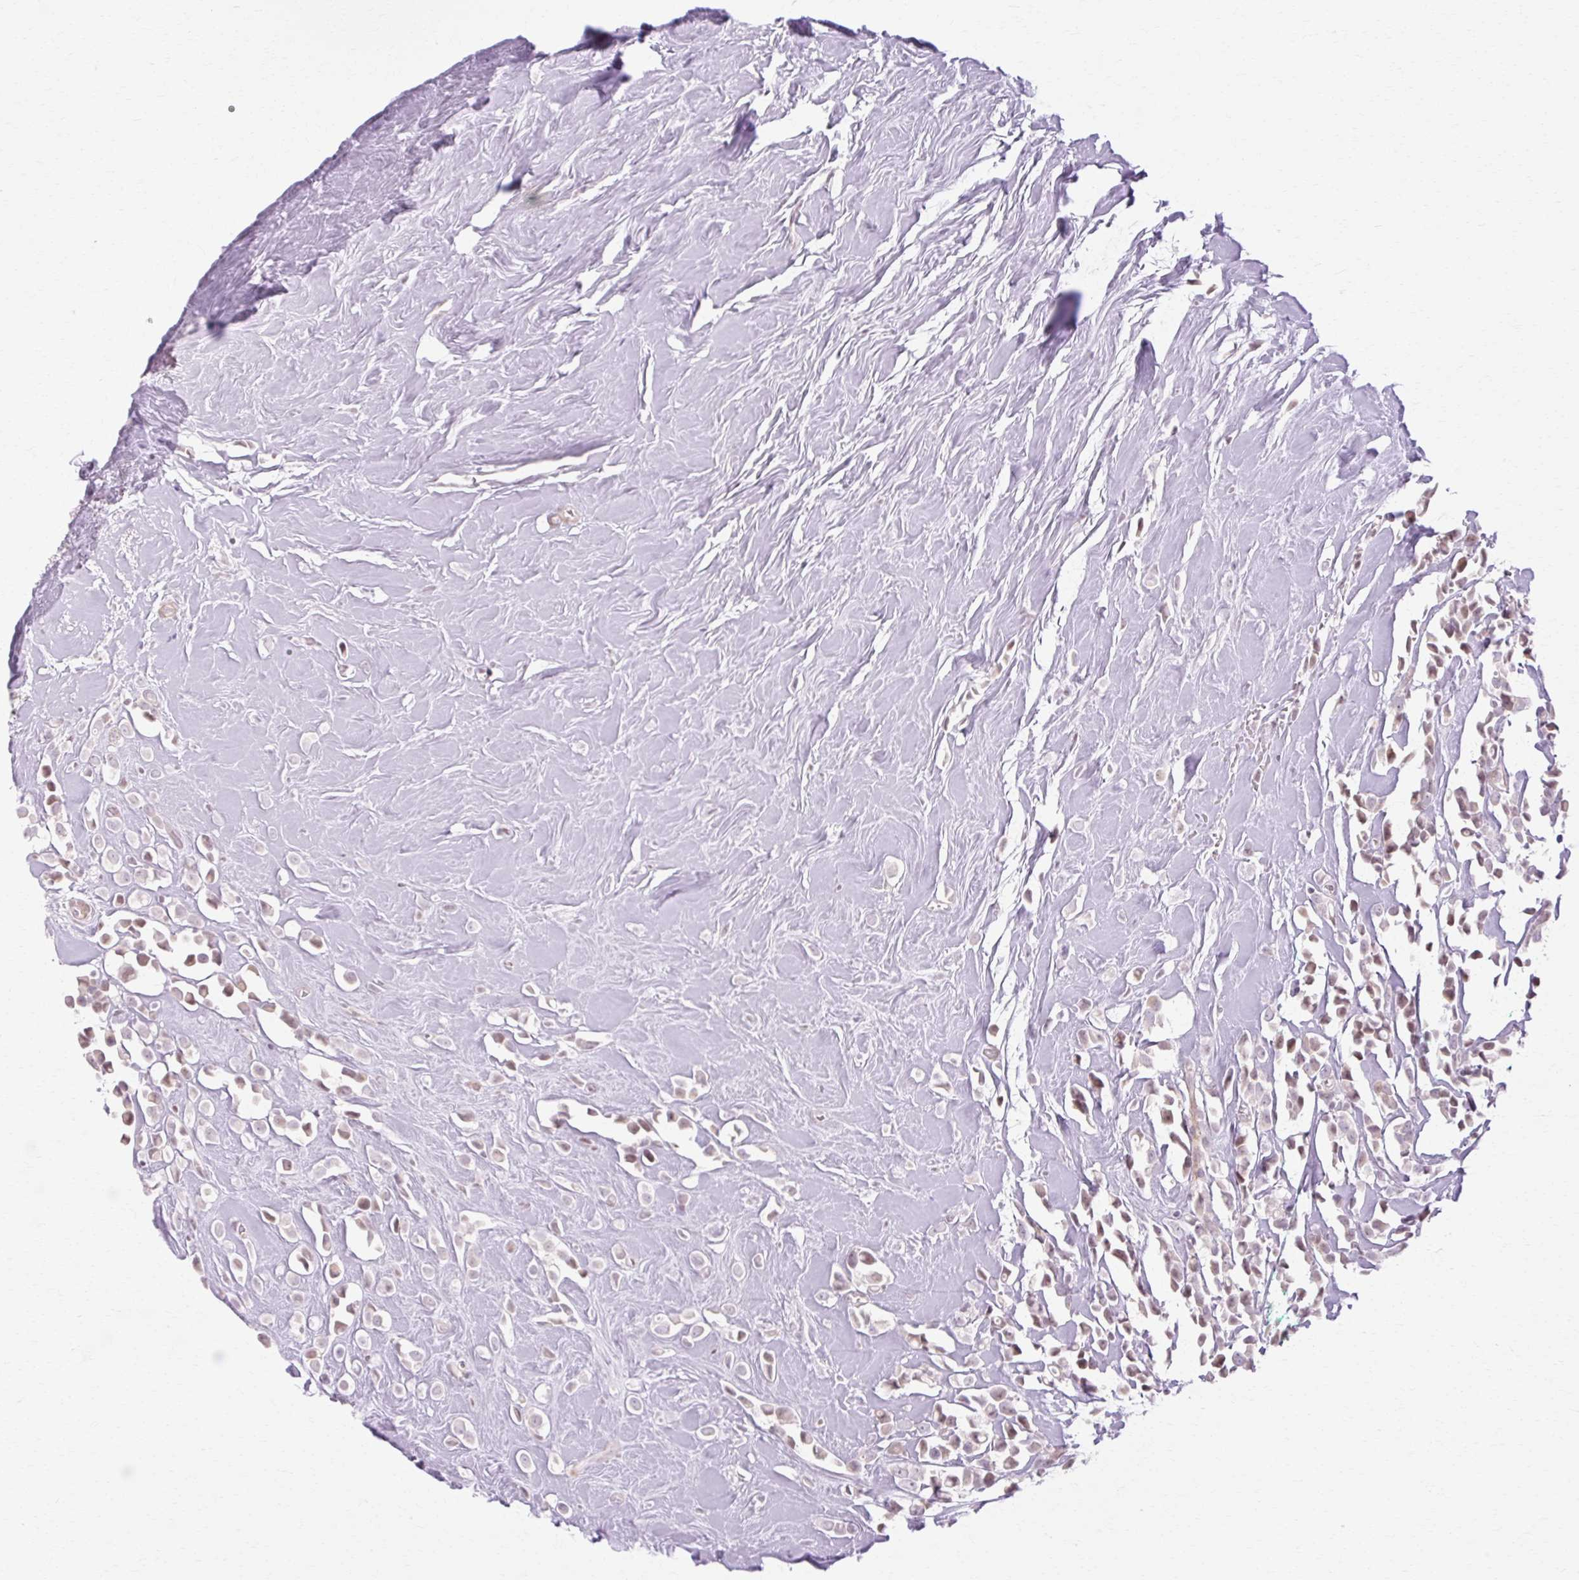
{"staining": {"intensity": "weak", "quantity": ">75%", "location": "nuclear"}, "tissue": "breast cancer", "cell_type": "Tumor cells", "image_type": "cancer", "snomed": [{"axis": "morphology", "description": "Duct carcinoma"}, {"axis": "topography", "description": "Breast"}], "caption": "Invasive ductal carcinoma (breast) stained for a protein demonstrates weak nuclear positivity in tumor cells. (IHC, brightfield microscopy, high magnification).", "gene": "C3orf49", "patient": {"sex": "female", "age": 80}}